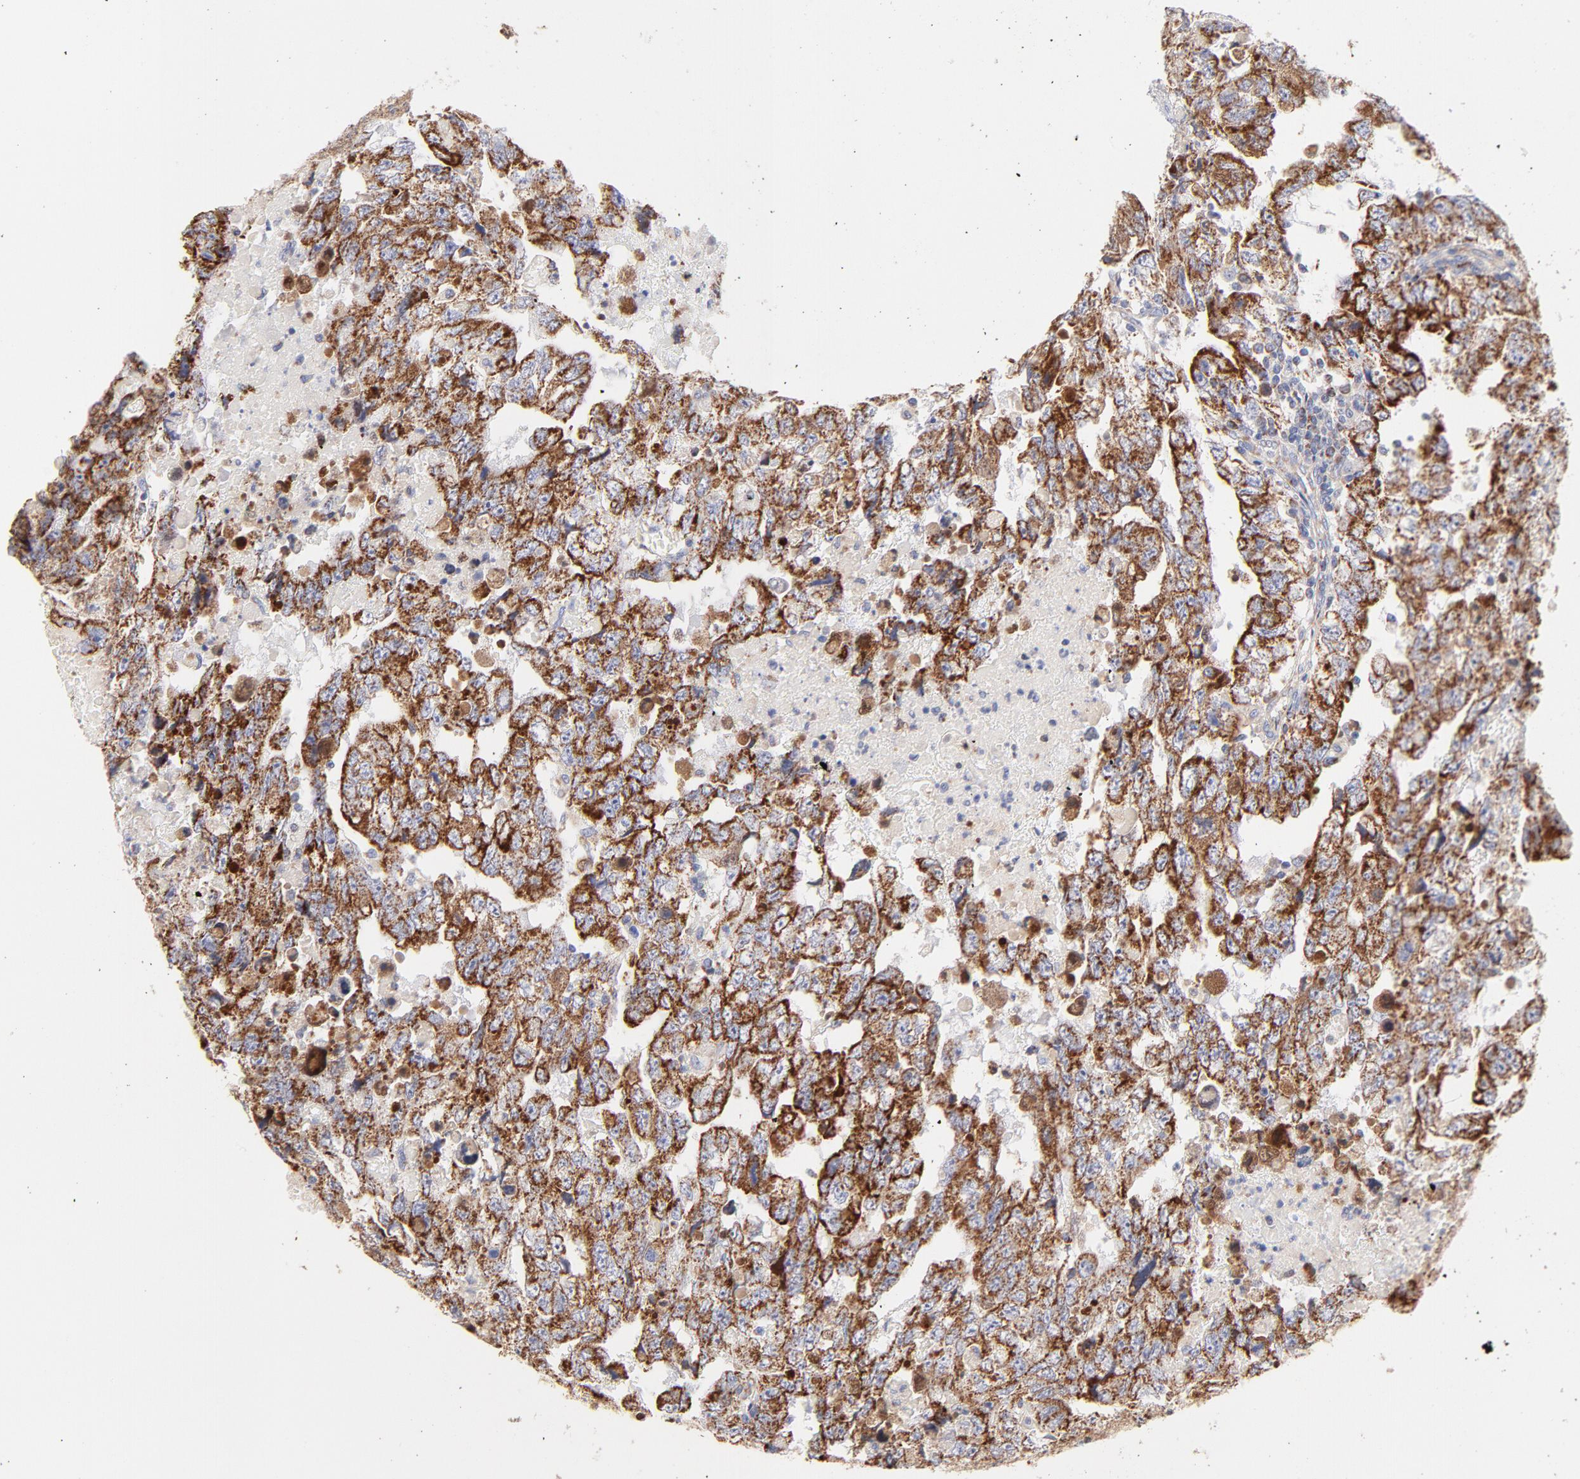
{"staining": {"intensity": "moderate", "quantity": ">75%", "location": "cytoplasmic/membranous"}, "tissue": "testis cancer", "cell_type": "Tumor cells", "image_type": "cancer", "snomed": [{"axis": "morphology", "description": "Carcinoma, Embryonal, NOS"}, {"axis": "topography", "description": "Testis"}], "caption": "Human testis cancer (embryonal carcinoma) stained for a protein (brown) exhibits moderate cytoplasmic/membranous positive positivity in about >75% of tumor cells.", "gene": "TIMM8A", "patient": {"sex": "male", "age": 36}}